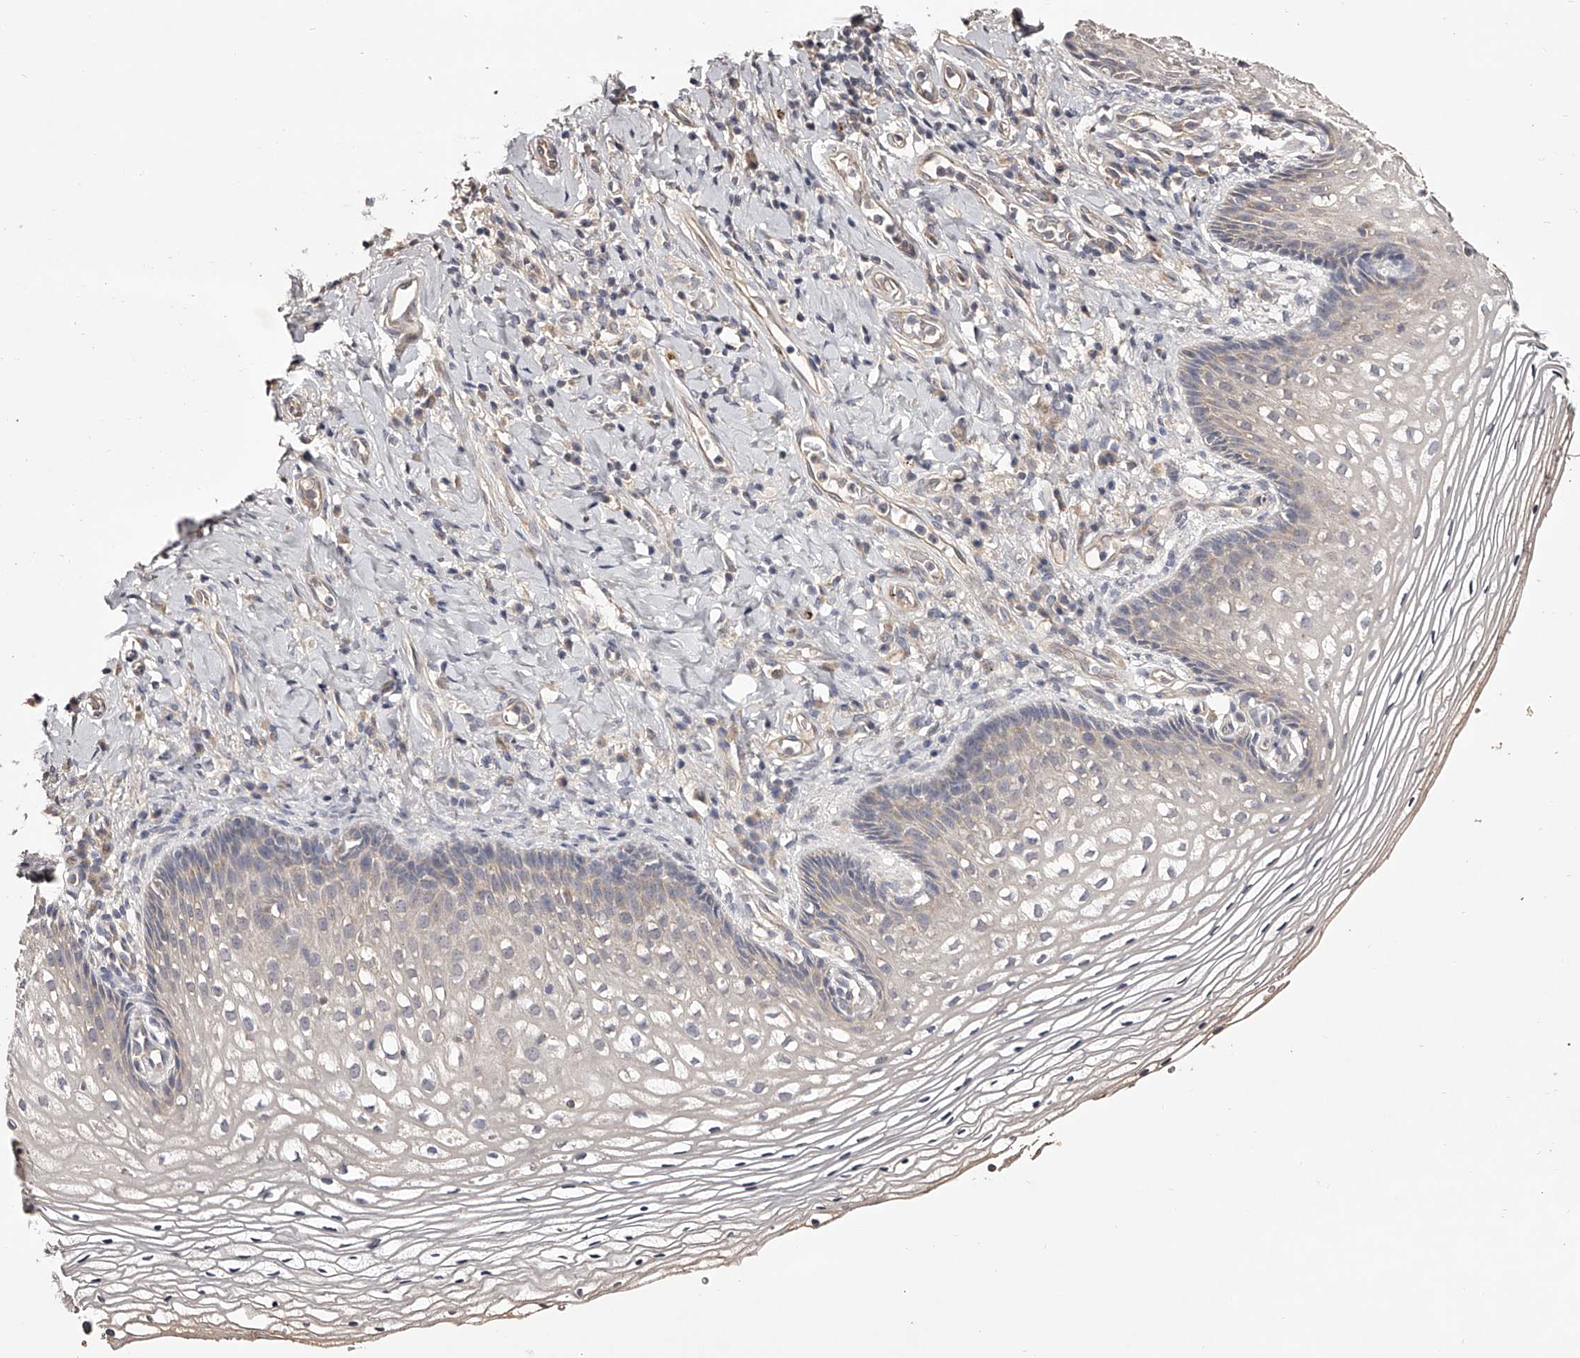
{"staining": {"intensity": "negative", "quantity": "none", "location": "none"}, "tissue": "vagina", "cell_type": "Squamous epithelial cells", "image_type": "normal", "snomed": [{"axis": "morphology", "description": "Normal tissue, NOS"}, {"axis": "topography", "description": "Vagina"}], "caption": "High power microscopy micrograph of an immunohistochemistry (IHC) micrograph of unremarkable vagina, revealing no significant expression in squamous epithelial cells.", "gene": "ODF2L", "patient": {"sex": "female", "age": 60}}